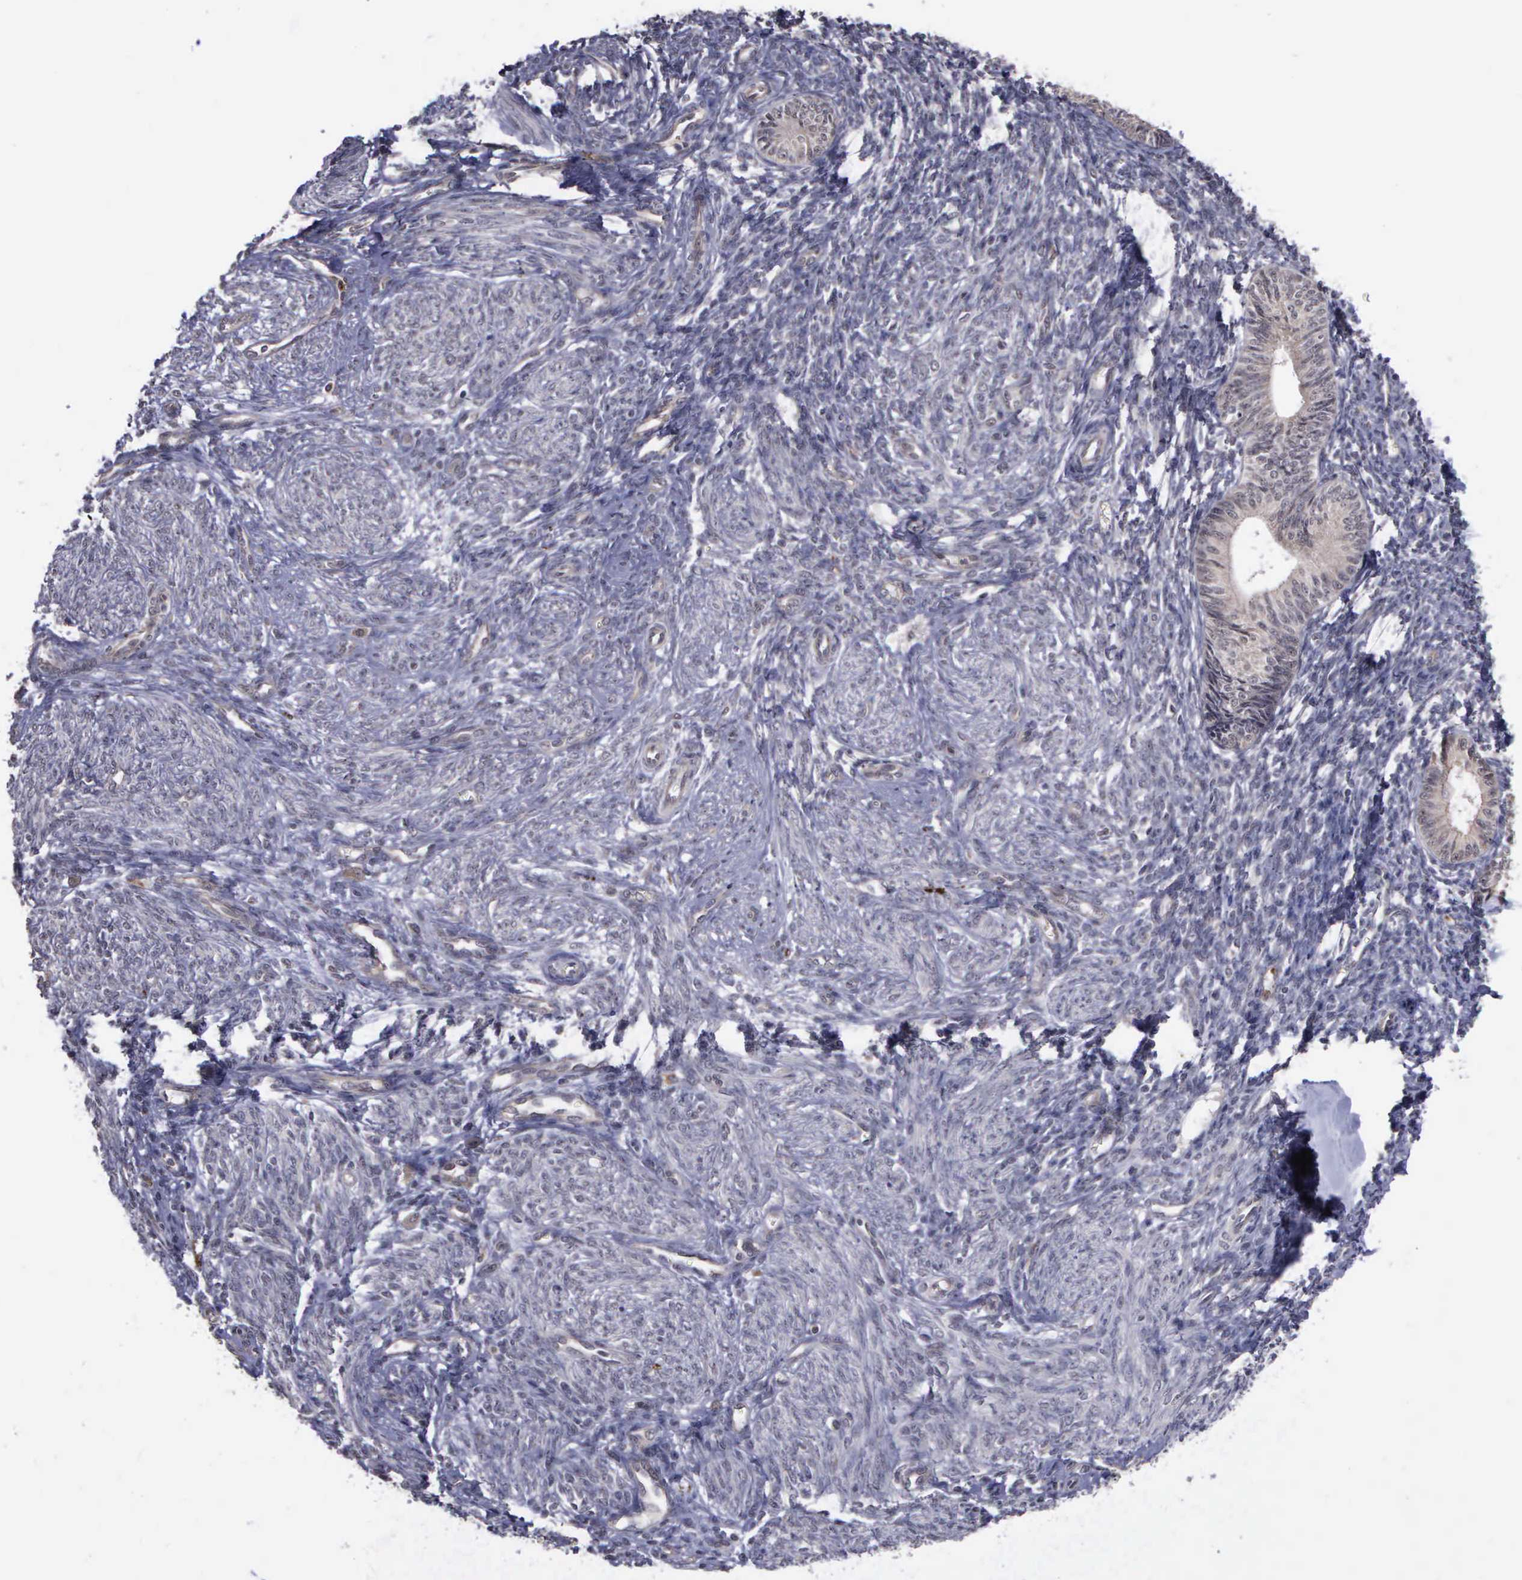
{"staining": {"intensity": "negative", "quantity": "none", "location": "none"}, "tissue": "endometrium", "cell_type": "Cells in endometrial stroma", "image_type": "normal", "snomed": [{"axis": "morphology", "description": "Normal tissue, NOS"}, {"axis": "topography", "description": "Endometrium"}], "caption": "Protein analysis of unremarkable endometrium shows no significant staining in cells in endometrial stroma.", "gene": "MAP3K9", "patient": {"sex": "female", "age": 82}}